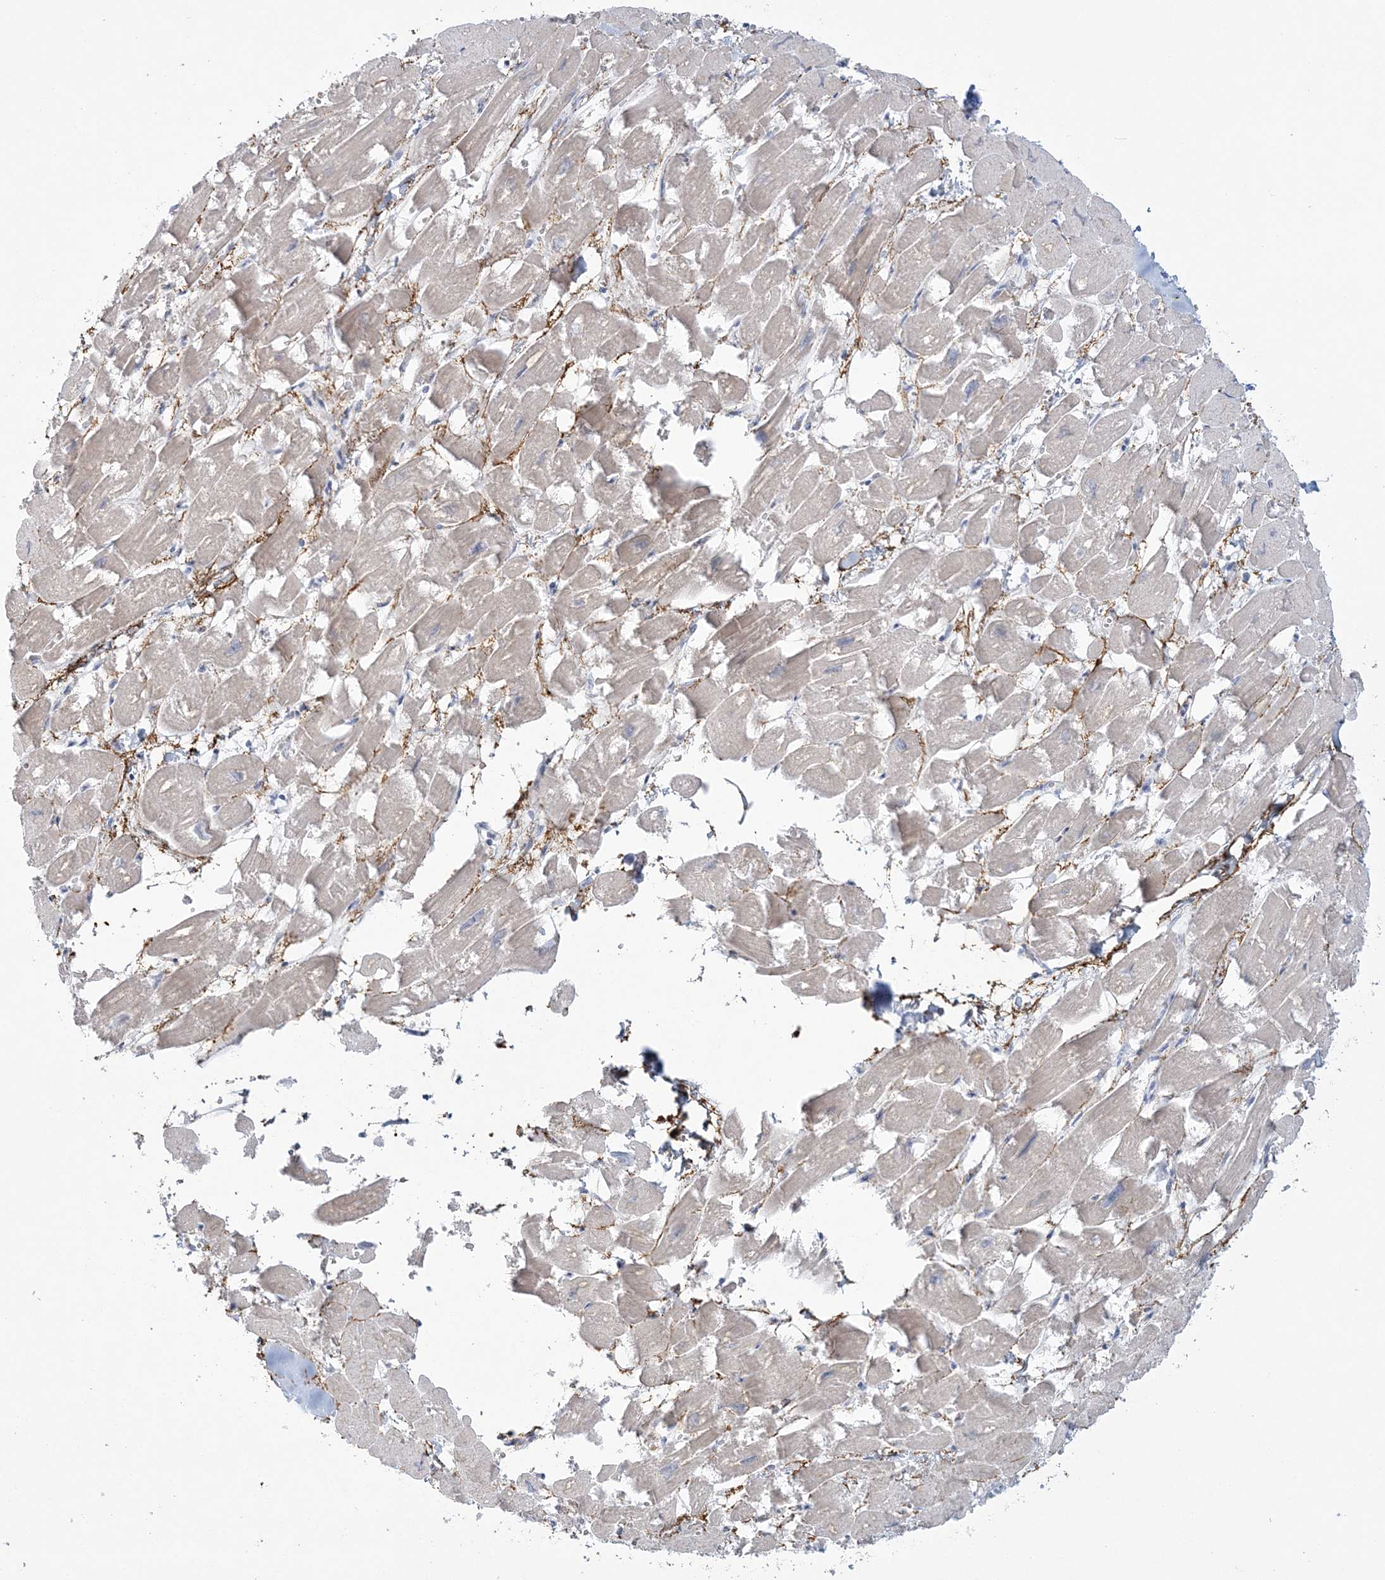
{"staining": {"intensity": "weak", "quantity": "25%-75%", "location": "cytoplasmic/membranous"}, "tissue": "heart muscle", "cell_type": "Cardiomyocytes", "image_type": "normal", "snomed": [{"axis": "morphology", "description": "Normal tissue, NOS"}, {"axis": "topography", "description": "Heart"}], "caption": "Protein staining exhibits weak cytoplasmic/membranous expression in approximately 25%-75% of cardiomyocytes in benign heart muscle. The staining was performed using DAB (3,3'-diaminobenzidine) to visualize the protein expression in brown, while the nuclei were stained in blue with hematoxylin (Magnification: 20x).", "gene": "ENSG00000288637", "patient": {"sex": "male", "age": 54}}